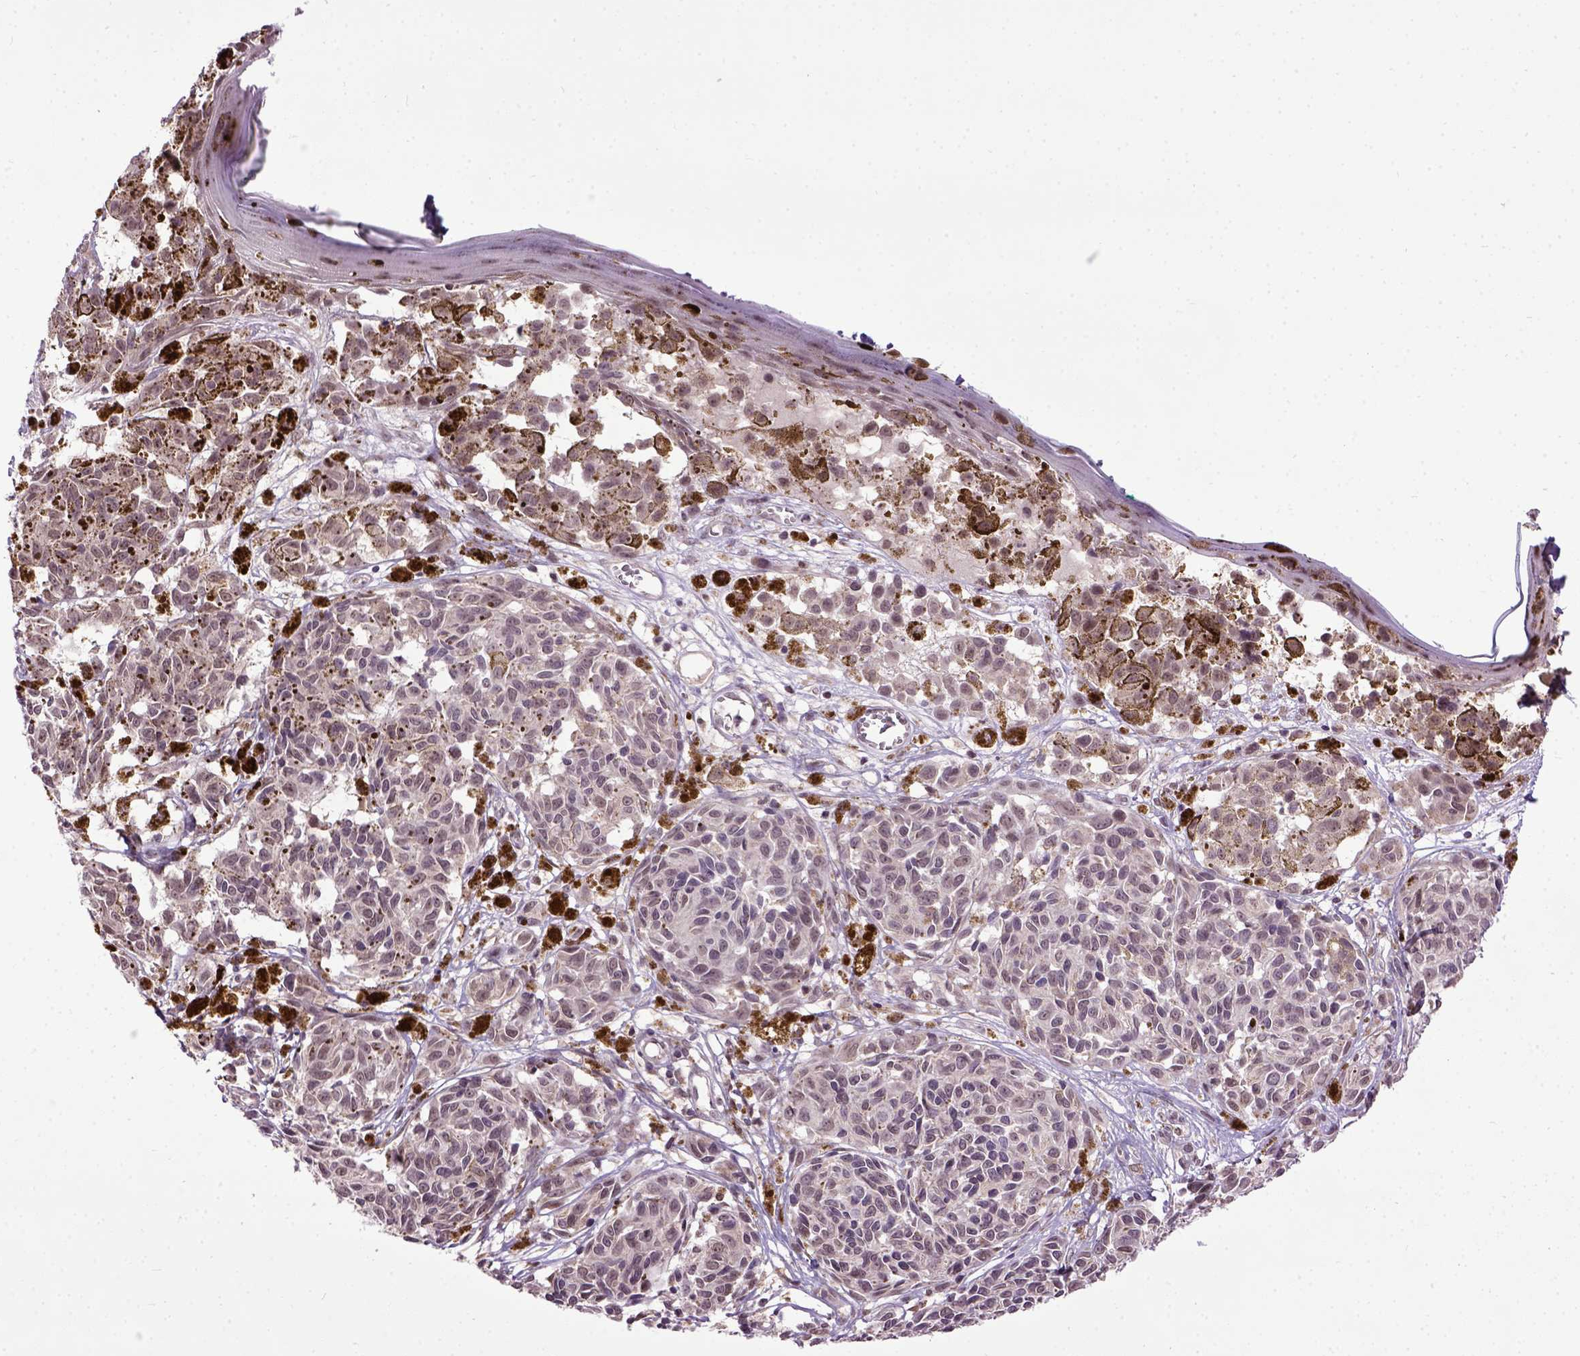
{"staining": {"intensity": "weak", "quantity": ">75%", "location": "cytoplasmic/membranous,nuclear"}, "tissue": "melanoma", "cell_type": "Tumor cells", "image_type": "cancer", "snomed": [{"axis": "morphology", "description": "Malignant melanoma, NOS"}, {"axis": "topography", "description": "Skin"}], "caption": "Immunohistochemical staining of human melanoma displays weak cytoplasmic/membranous and nuclear protein expression in approximately >75% of tumor cells.", "gene": "RAB43", "patient": {"sex": "female", "age": 38}}